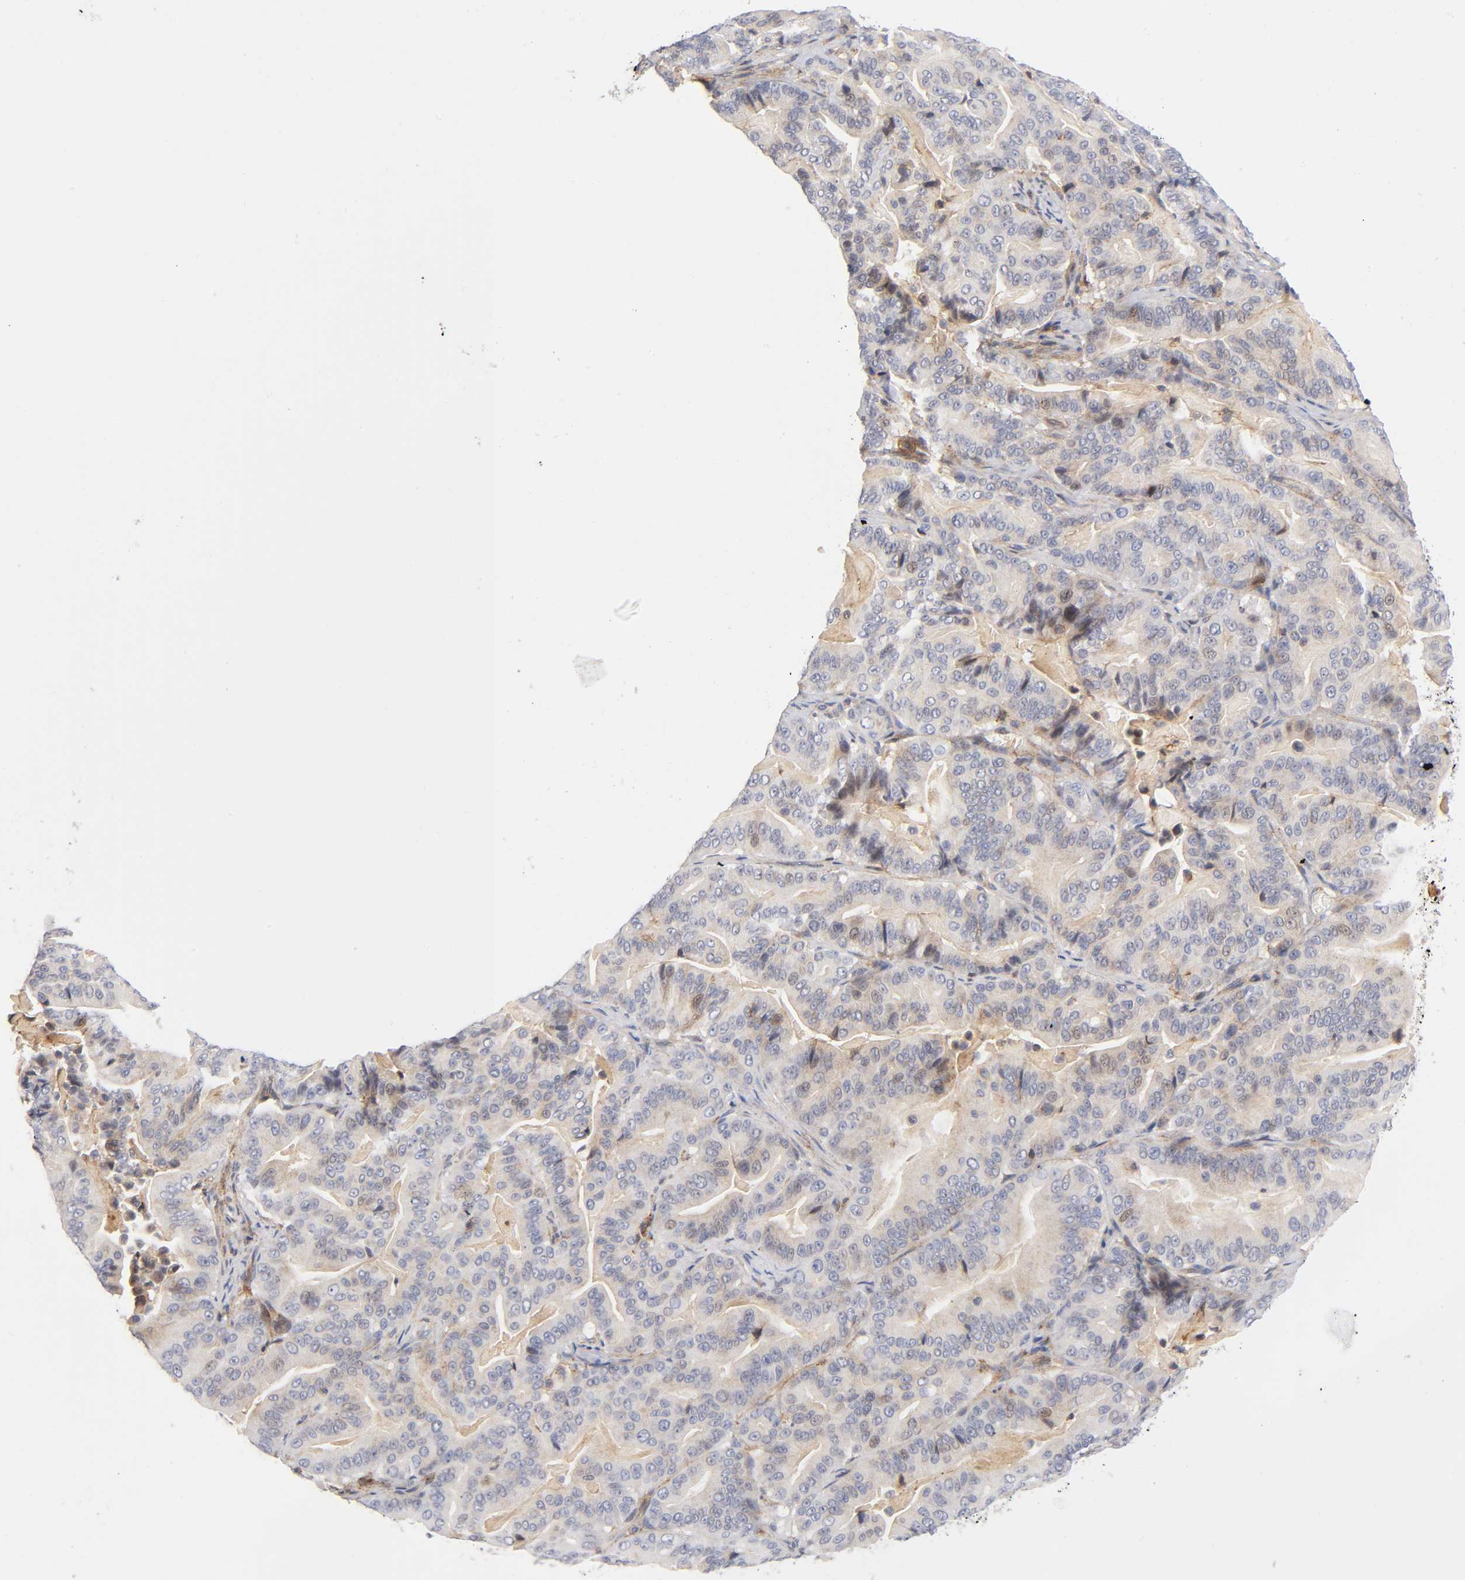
{"staining": {"intensity": "weak", "quantity": ">75%", "location": "cytoplasmic/membranous"}, "tissue": "pancreatic cancer", "cell_type": "Tumor cells", "image_type": "cancer", "snomed": [{"axis": "morphology", "description": "Adenocarcinoma, NOS"}, {"axis": "topography", "description": "Pancreas"}], "caption": "Protein expression analysis of pancreatic cancer (adenocarcinoma) exhibits weak cytoplasmic/membranous expression in approximately >75% of tumor cells.", "gene": "ANXA7", "patient": {"sex": "male", "age": 63}}